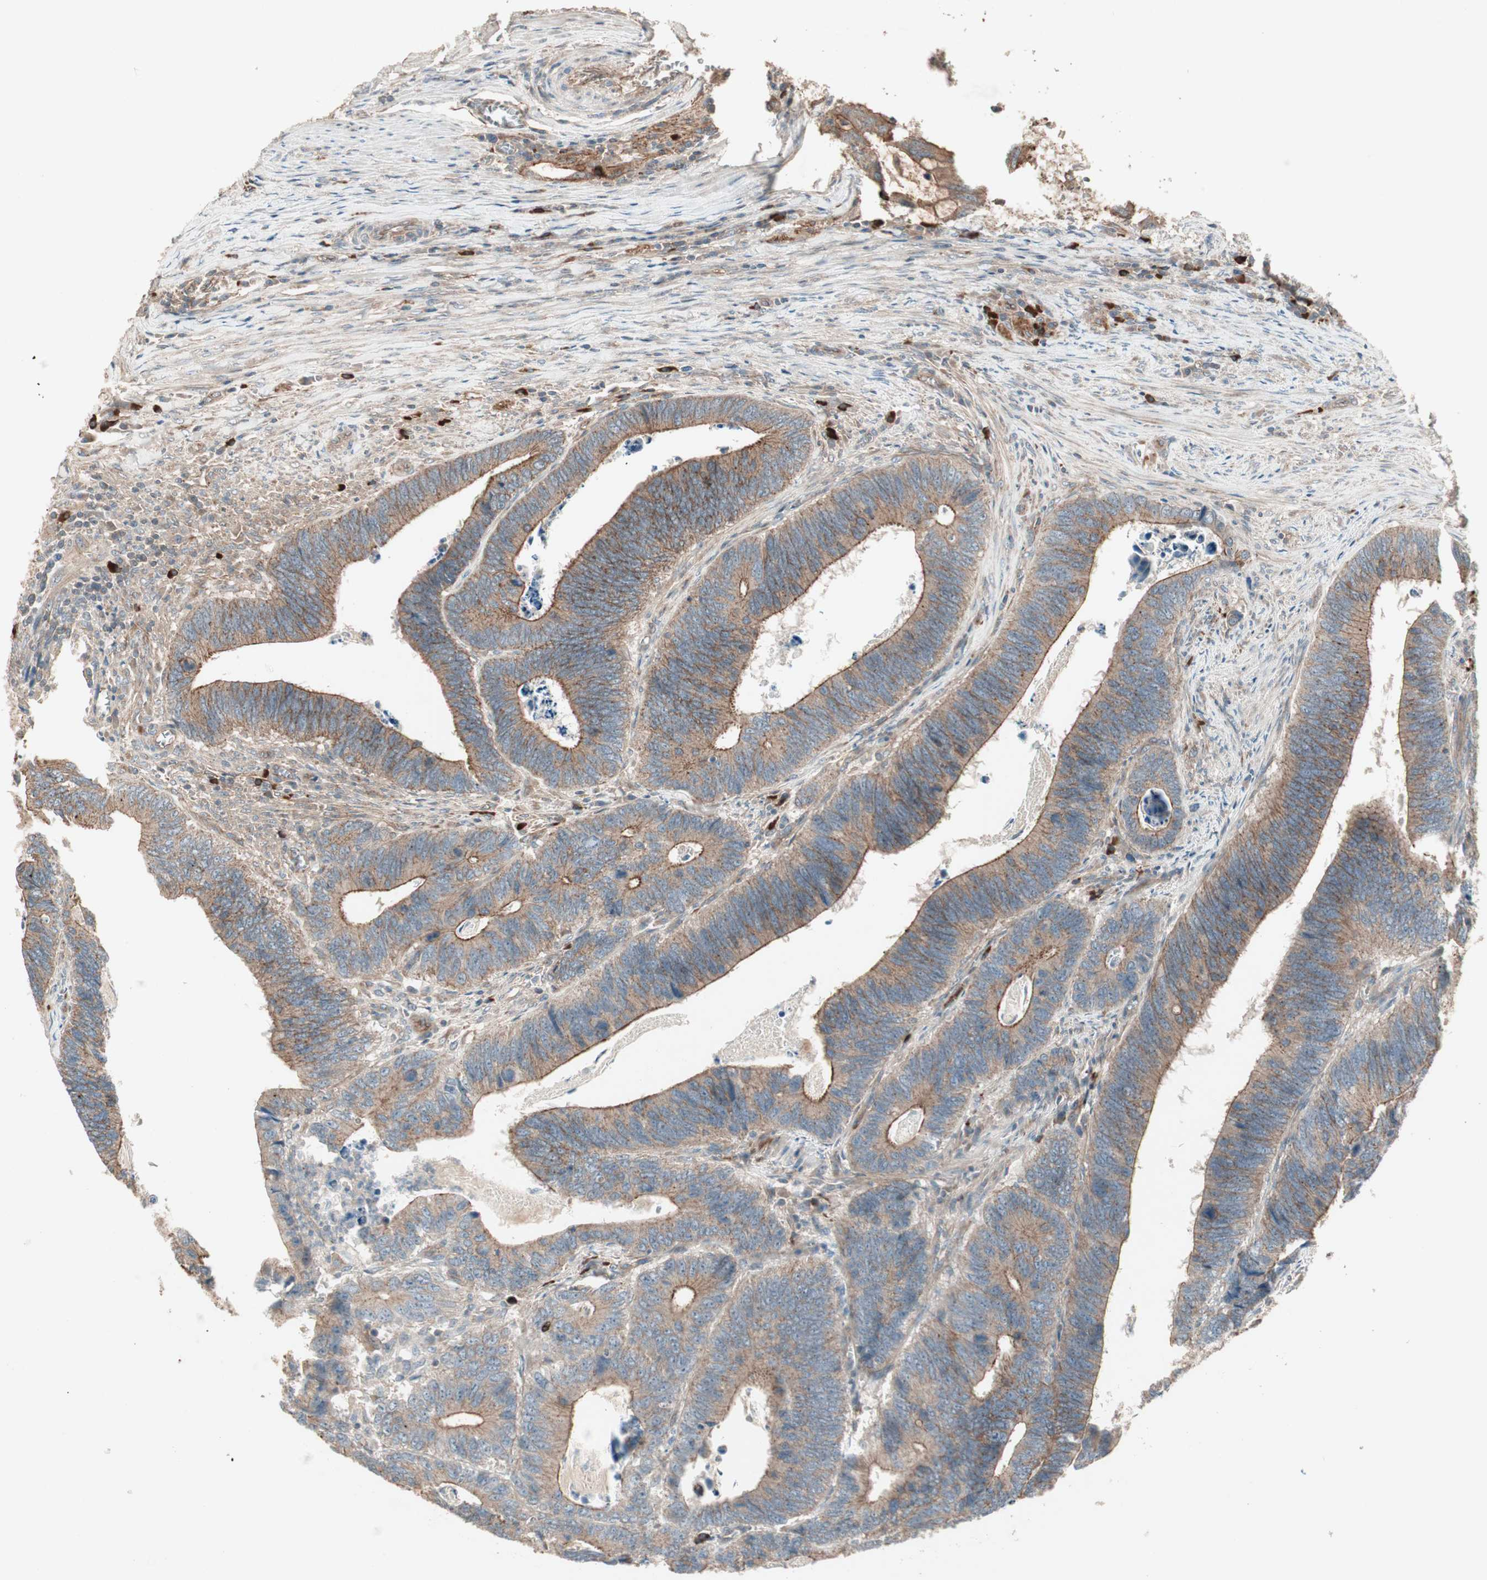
{"staining": {"intensity": "strong", "quantity": ">75%", "location": "cytoplasmic/membranous"}, "tissue": "colorectal cancer", "cell_type": "Tumor cells", "image_type": "cancer", "snomed": [{"axis": "morphology", "description": "Adenocarcinoma, NOS"}, {"axis": "topography", "description": "Colon"}], "caption": "High-power microscopy captured an IHC photomicrograph of colorectal cancer (adenocarcinoma), revealing strong cytoplasmic/membranous staining in about >75% of tumor cells. (Brightfield microscopy of DAB IHC at high magnification).", "gene": "TFPI", "patient": {"sex": "male", "age": 72}}